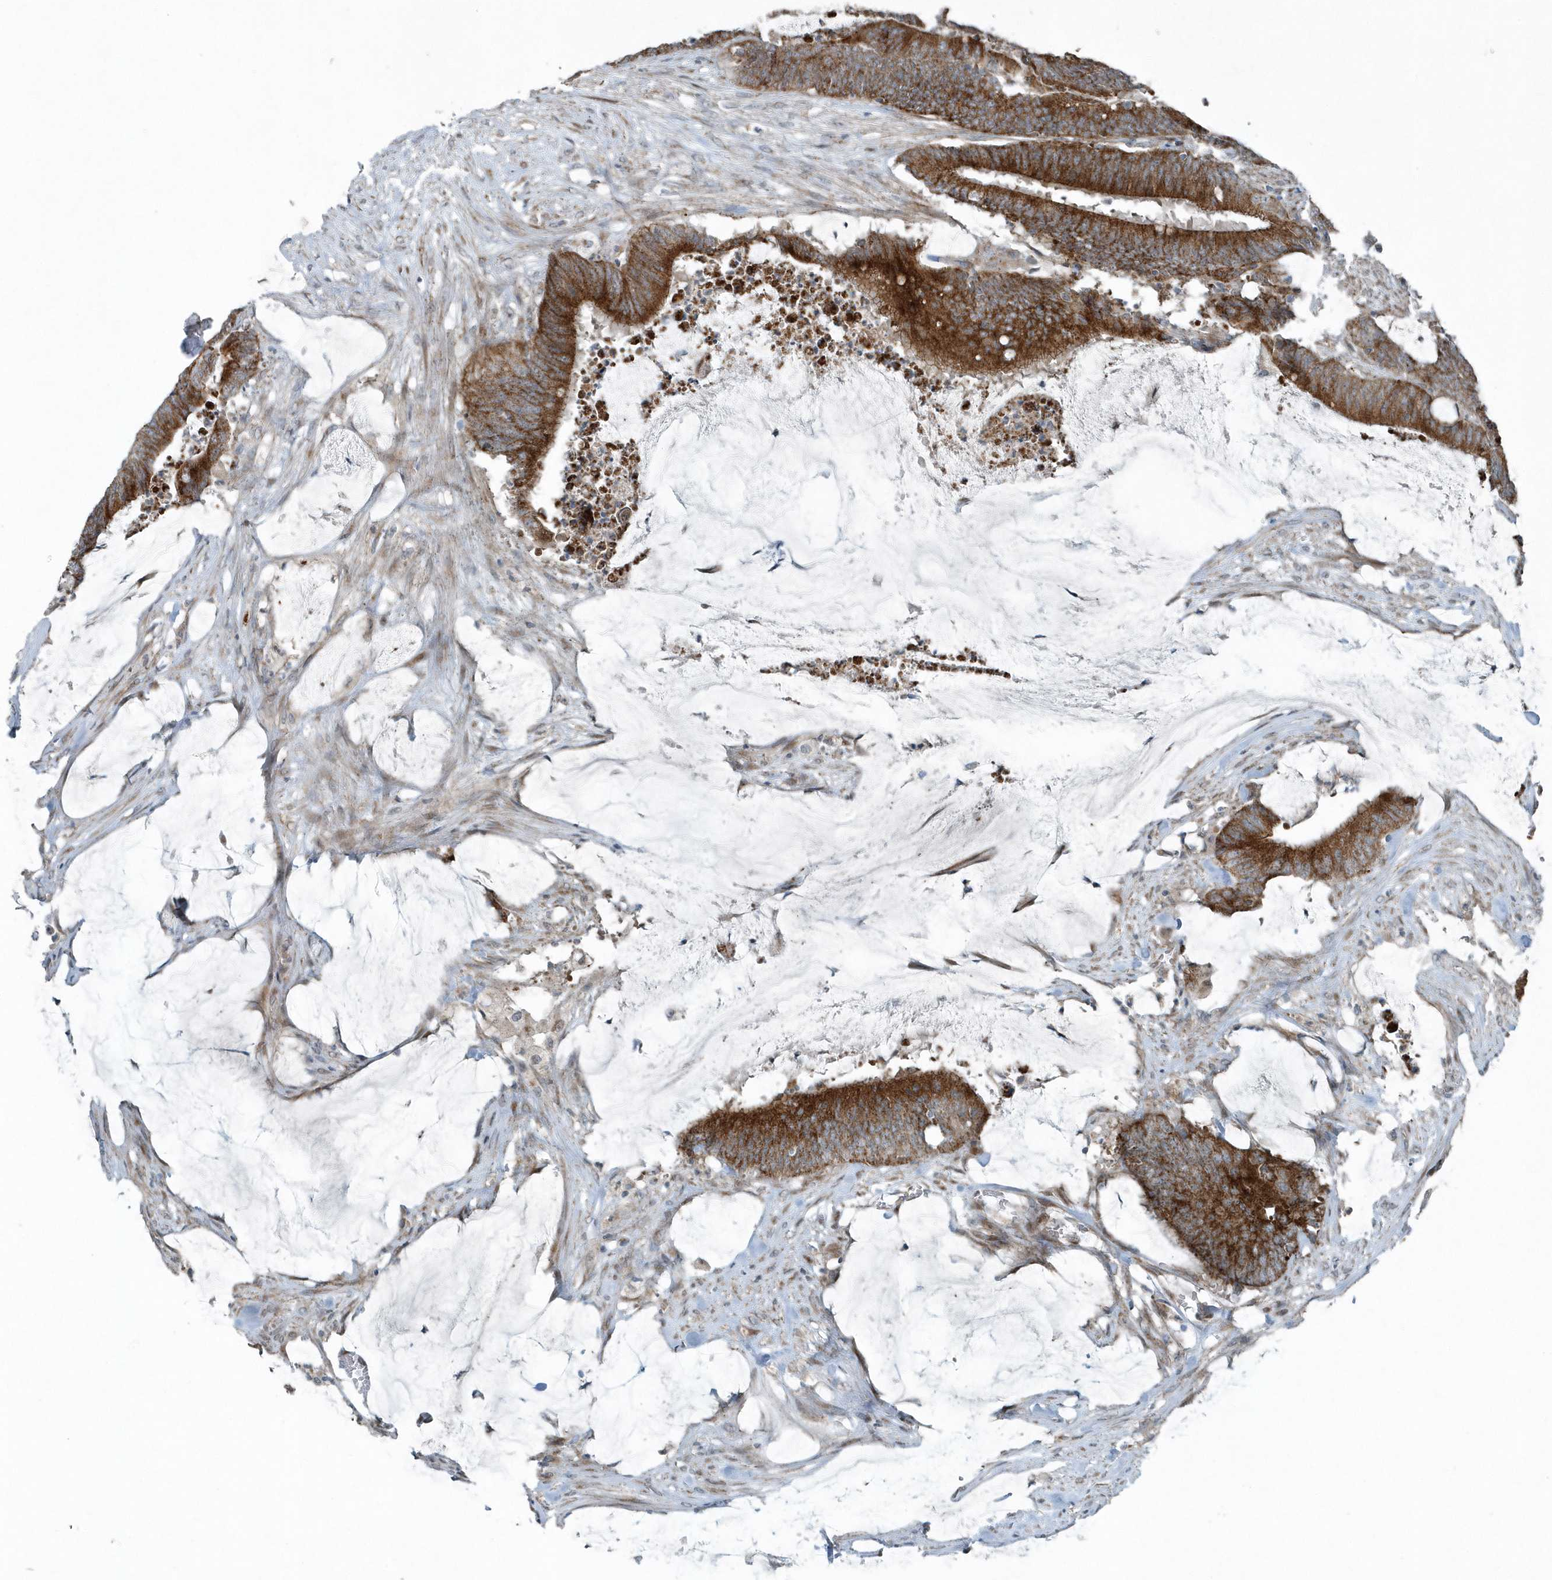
{"staining": {"intensity": "strong", "quantity": ">75%", "location": "cytoplasmic/membranous"}, "tissue": "colorectal cancer", "cell_type": "Tumor cells", "image_type": "cancer", "snomed": [{"axis": "morphology", "description": "Adenocarcinoma, NOS"}, {"axis": "topography", "description": "Rectum"}], "caption": "Protein expression analysis of colorectal cancer exhibits strong cytoplasmic/membranous staining in about >75% of tumor cells. The protein is shown in brown color, while the nuclei are stained blue.", "gene": "GCC2", "patient": {"sex": "female", "age": 66}}